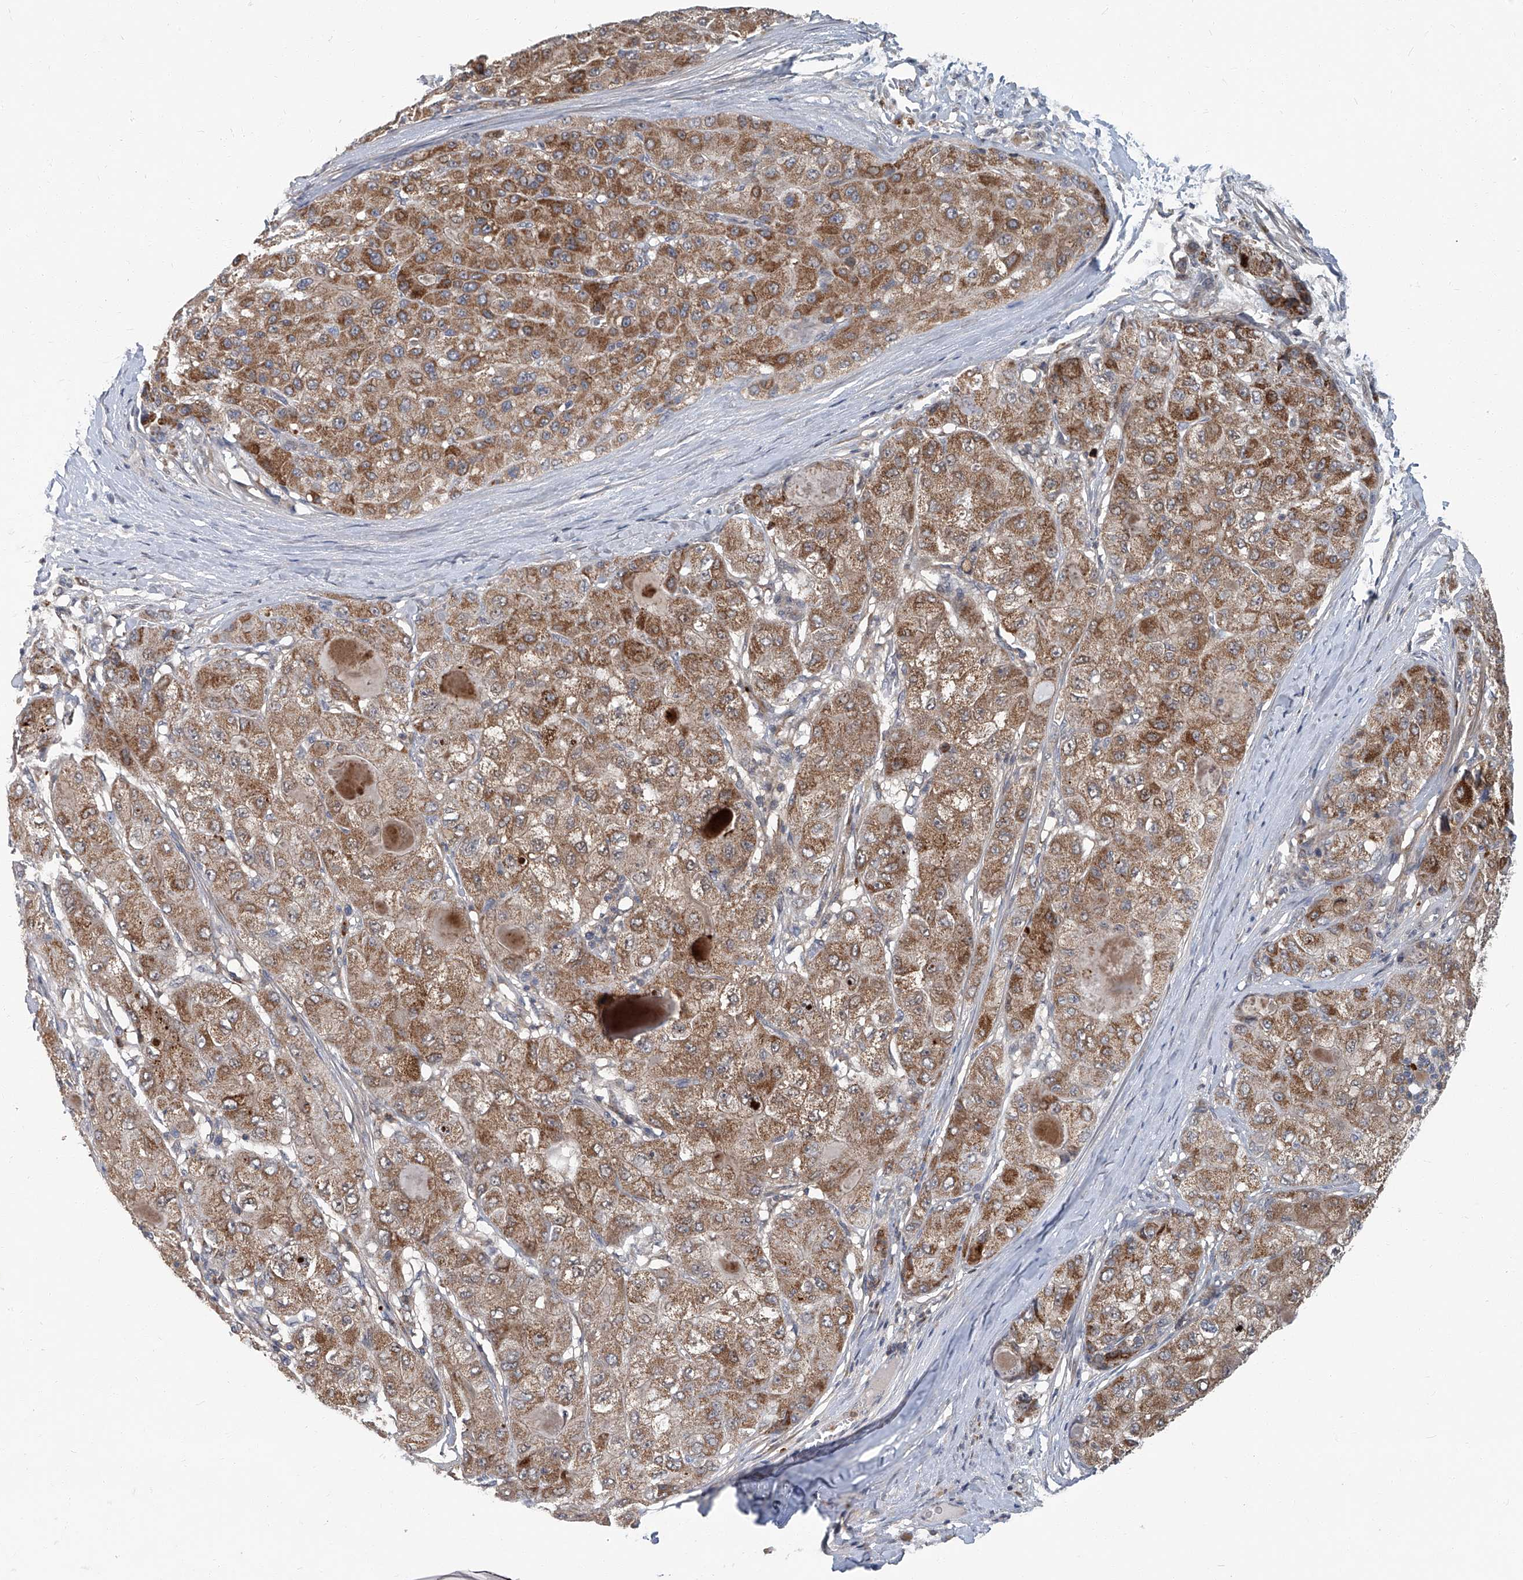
{"staining": {"intensity": "moderate", "quantity": ">75%", "location": "cytoplasmic/membranous"}, "tissue": "liver cancer", "cell_type": "Tumor cells", "image_type": "cancer", "snomed": [{"axis": "morphology", "description": "Carcinoma, Hepatocellular, NOS"}, {"axis": "topography", "description": "Liver"}], "caption": "Liver cancer (hepatocellular carcinoma) tissue demonstrates moderate cytoplasmic/membranous expression in about >75% of tumor cells", "gene": "AKNAD1", "patient": {"sex": "male", "age": 80}}